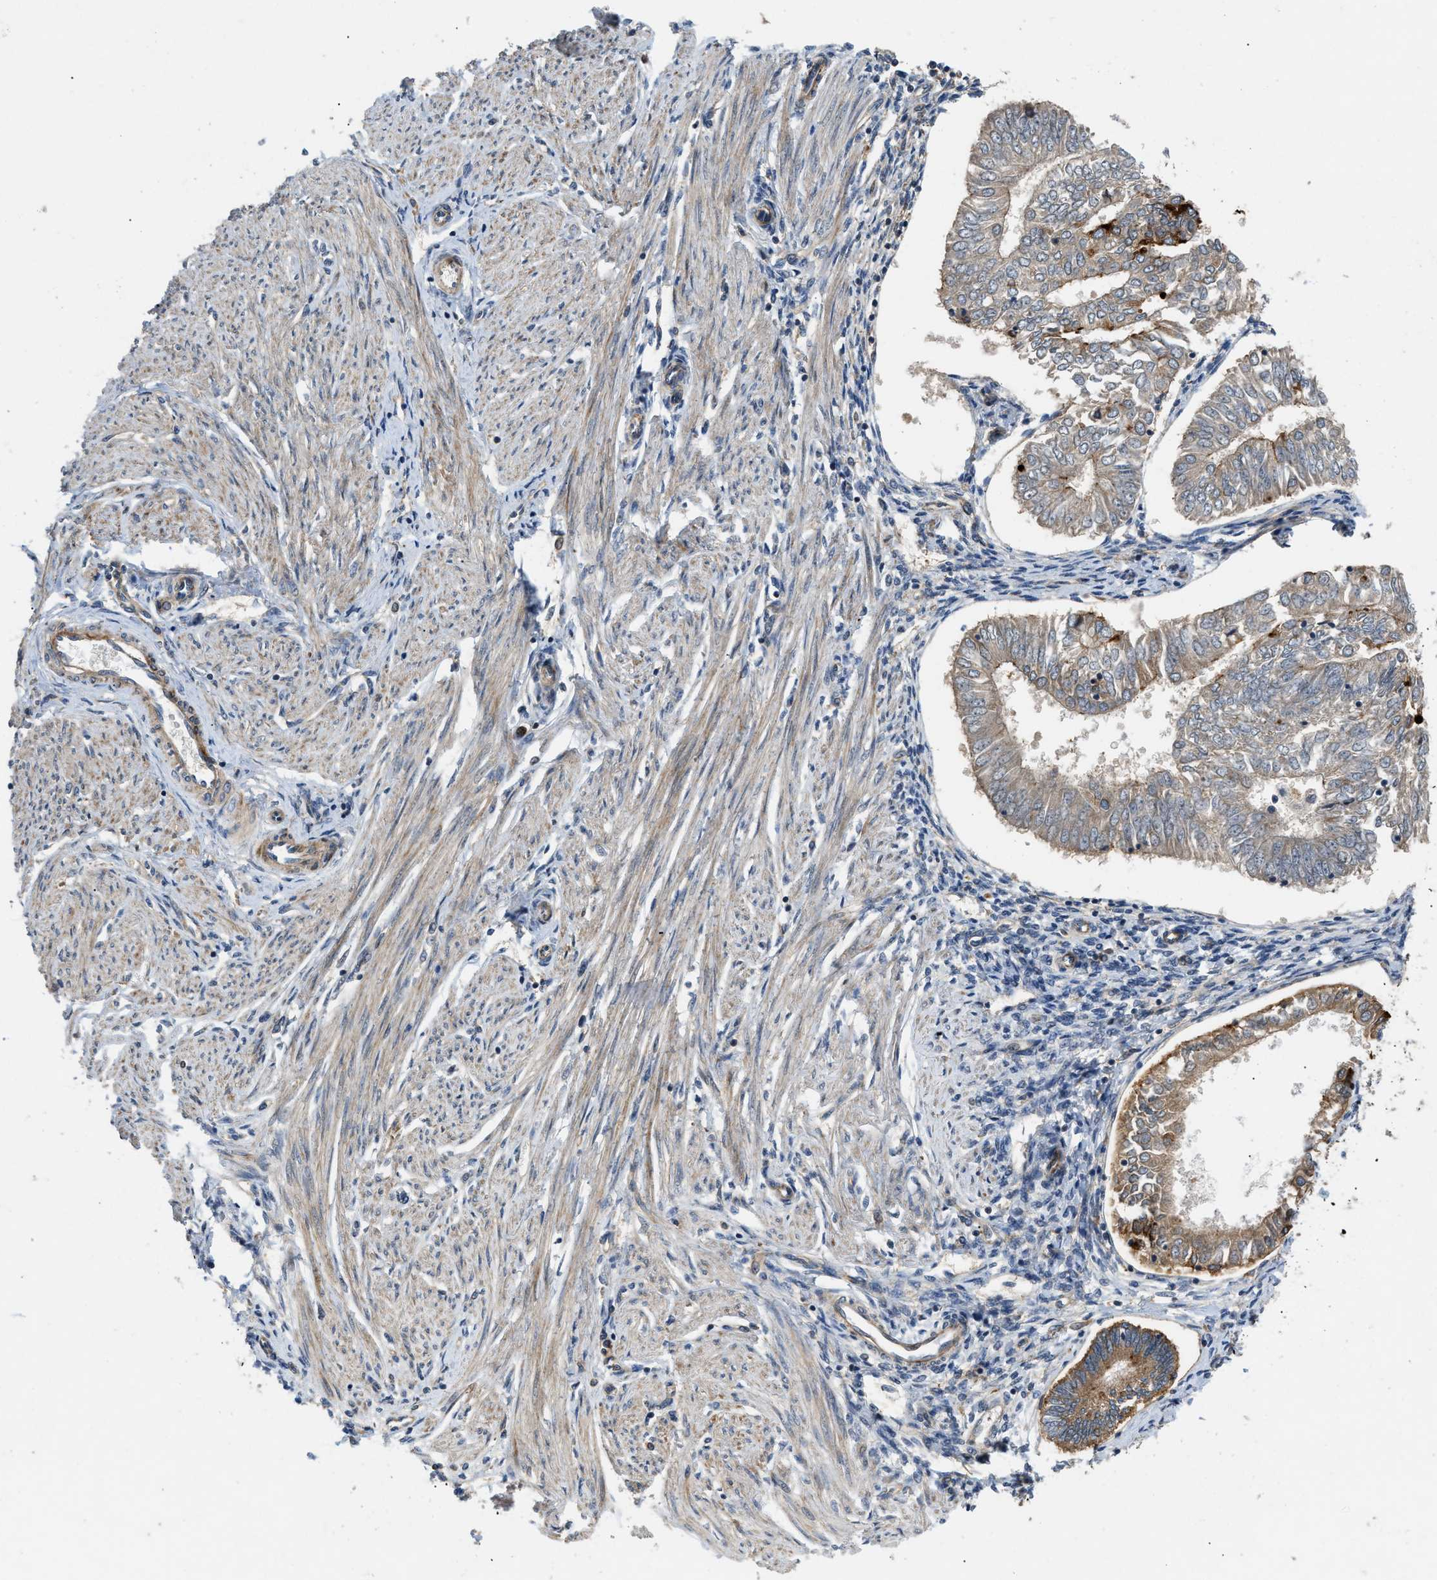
{"staining": {"intensity": "weak", "quantity": ">75%", "location": "cytoplasmic/membranous"}, "tissue": "endometrial cancer", "cell_type": "Tumor cells", "image_type": "cancer", "snomed": [{"axis": "morphology", "description": "Adenocarcinoma, NOS"}, {"axis": "topography", "description": "Endometrium"}], "caption": "Approximately >75% of tumor cells in endometrial adenocarcinoma exhibit weak cytoplasmic/membranous protein staining as visualized by brown immunohistochemical staining.", "gene": "ZNF599", "patient": {"sex": "female", "age": 53}}